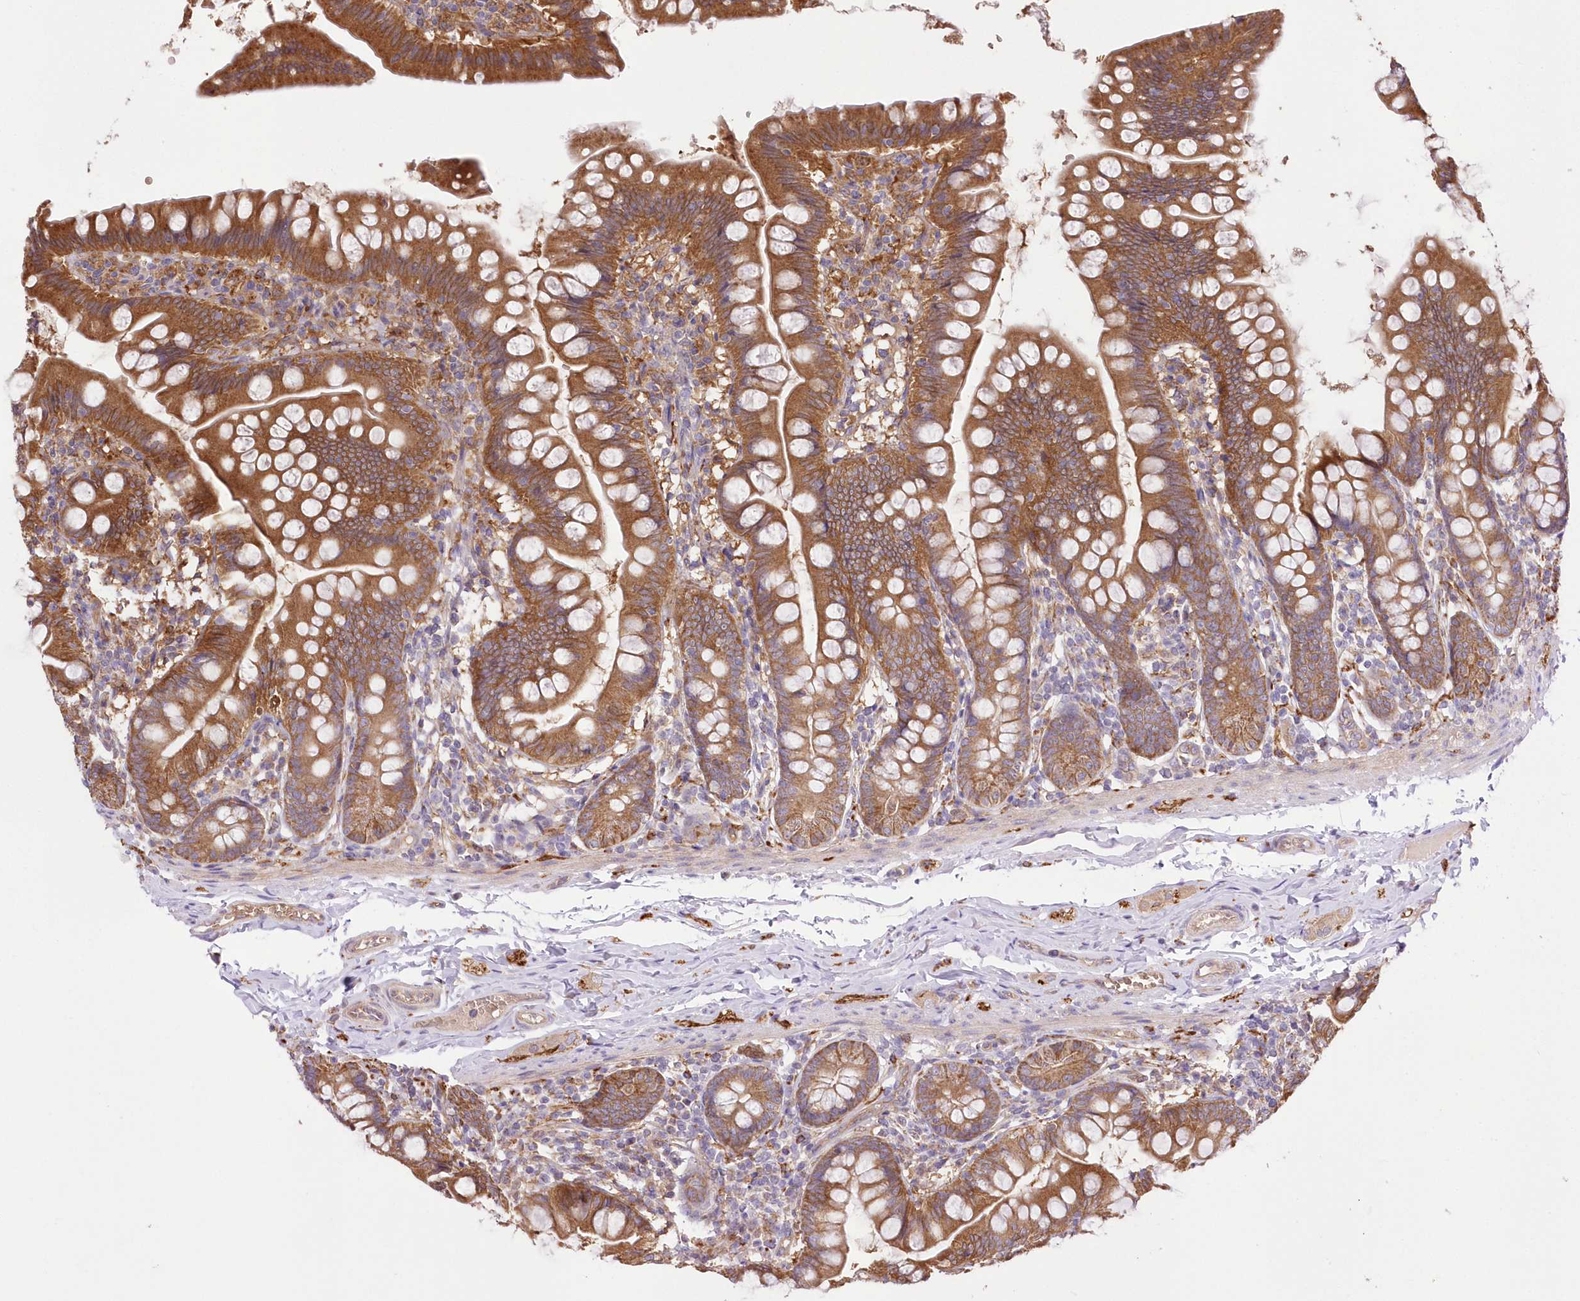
{"staining": {"intensity": "moderate", "quantity": ">75%", "location": "cytoplasmic/membranous"}, "tissue": "small intestine", "cell_type": "Glandular cells", "image_type": "normal", "snomed": [{"axis": "morphology", "description": "Normal tissue, NOS"}, {"axis": "topography", "description": "Small intestine"}], "caption": "Human small intestine stained with a brown dye reveals moderate cytoplasmic/membranous positive staining in approximately >75% of glandular cells.", "gene": "FCHO2", "patient": {"sex": "male", "age": 7}}